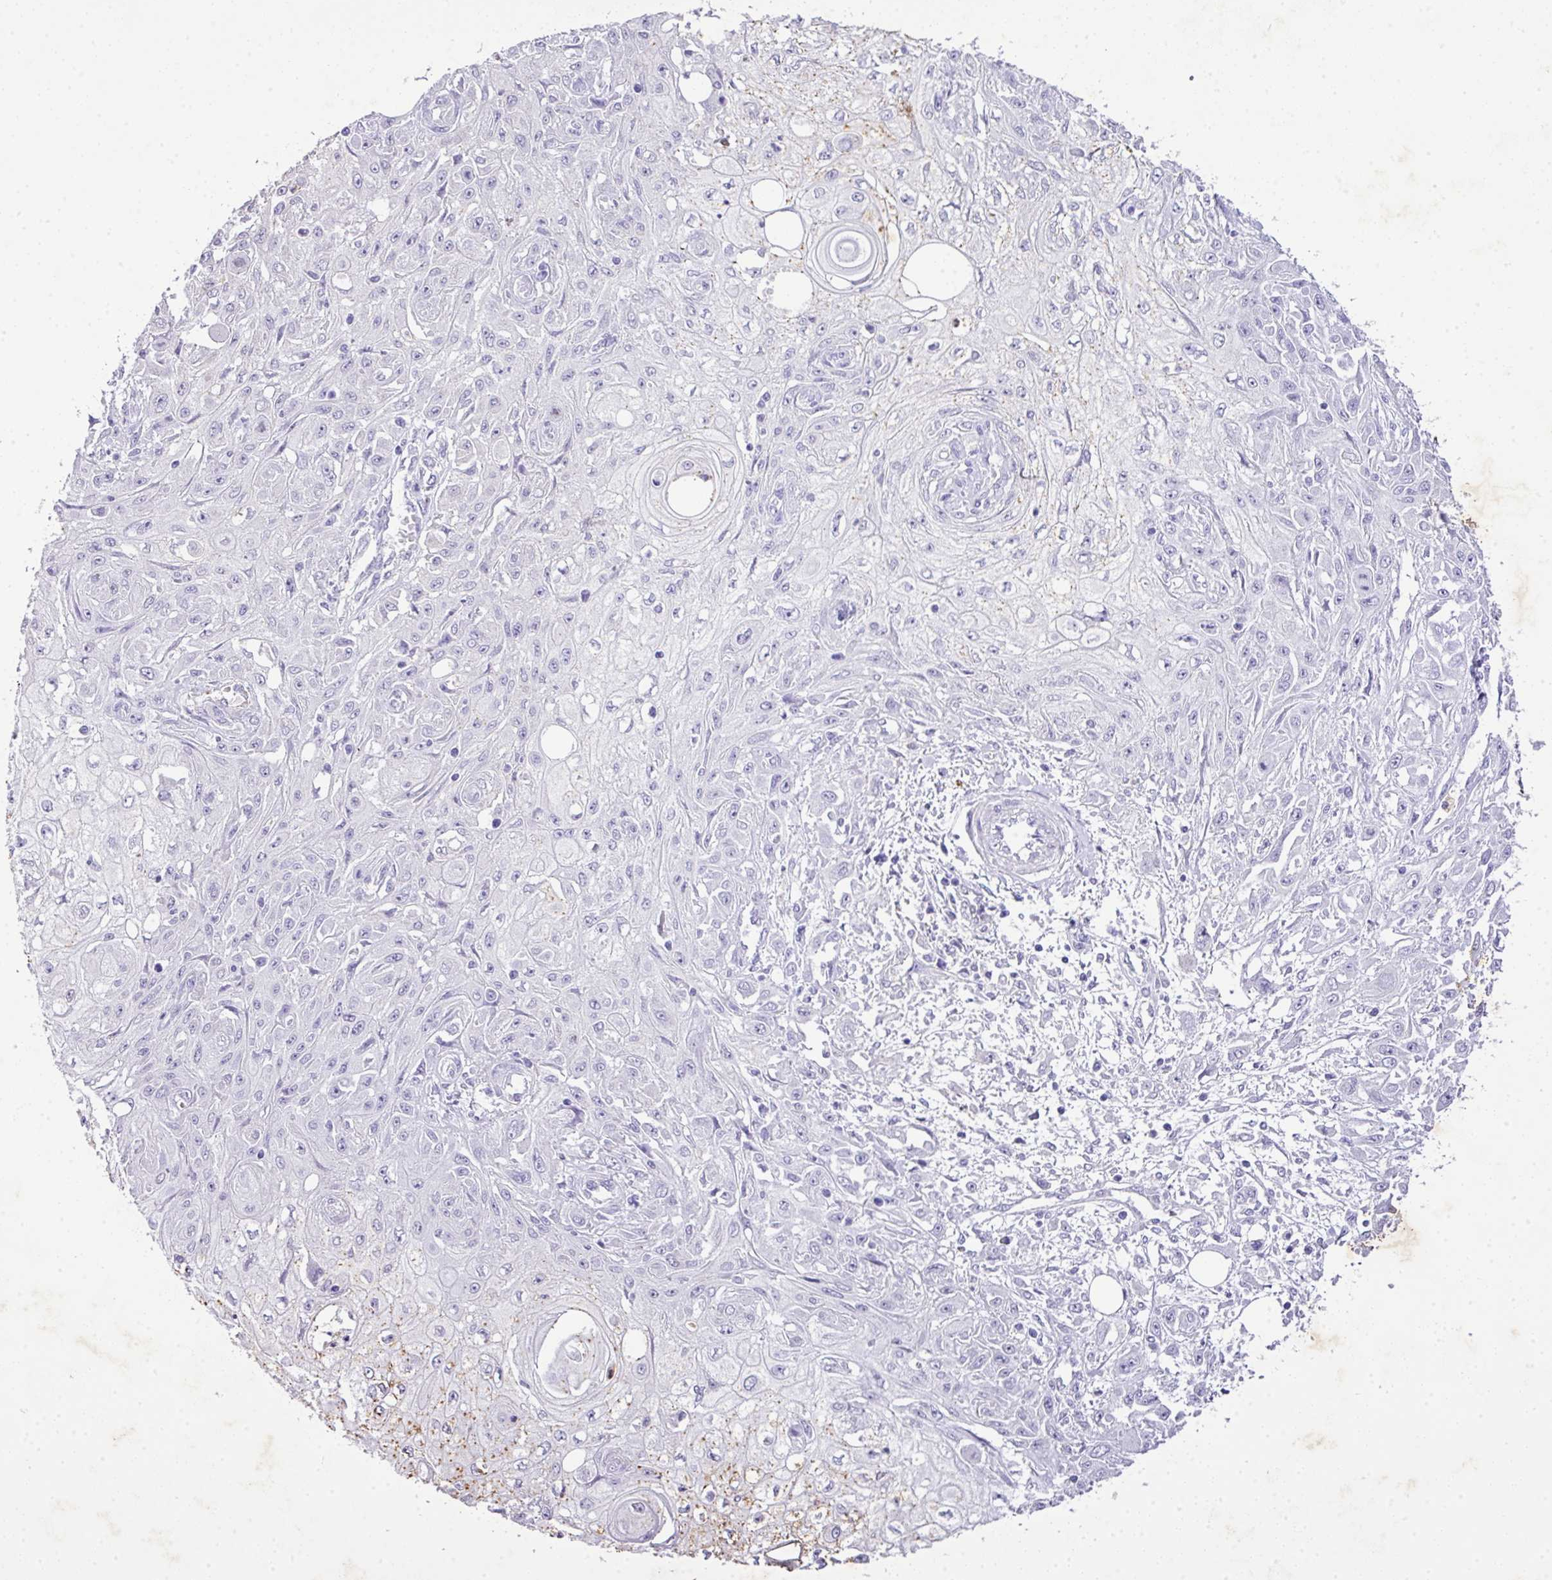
{"staining": {"intensity": "negative", "quantity": "none", "location": "none"}, "tissue": "skin cancer", "cell_type": "Tumor cells", "image_type": "cancer", "snomed": [{"axis": "morphology", "description": "Squamous cell carcinoma, NOS"}, {"axis": "morphology", "description": "Squamous cell carcinoma, metastatic, NOS"}, {"axis": "topography", "description": "Skin"}, {"axis": "topography", "description": "Lymph node"}], "caption": "An immunohistochemistry (IHC) image of squamous cell carcinoma (skin) is shown. There is no staining in tumor cells of squamous cell carcinoma (skin). The staining was performed using DAB (3,3'-diaminobenzidine) to visualize the protein expression in brown, while the nuclei were stained in blue with hematoxylin (Magnification: 20x).", "gene": "KCNJ11", "patient": {"sex": "male", "age": 75}}